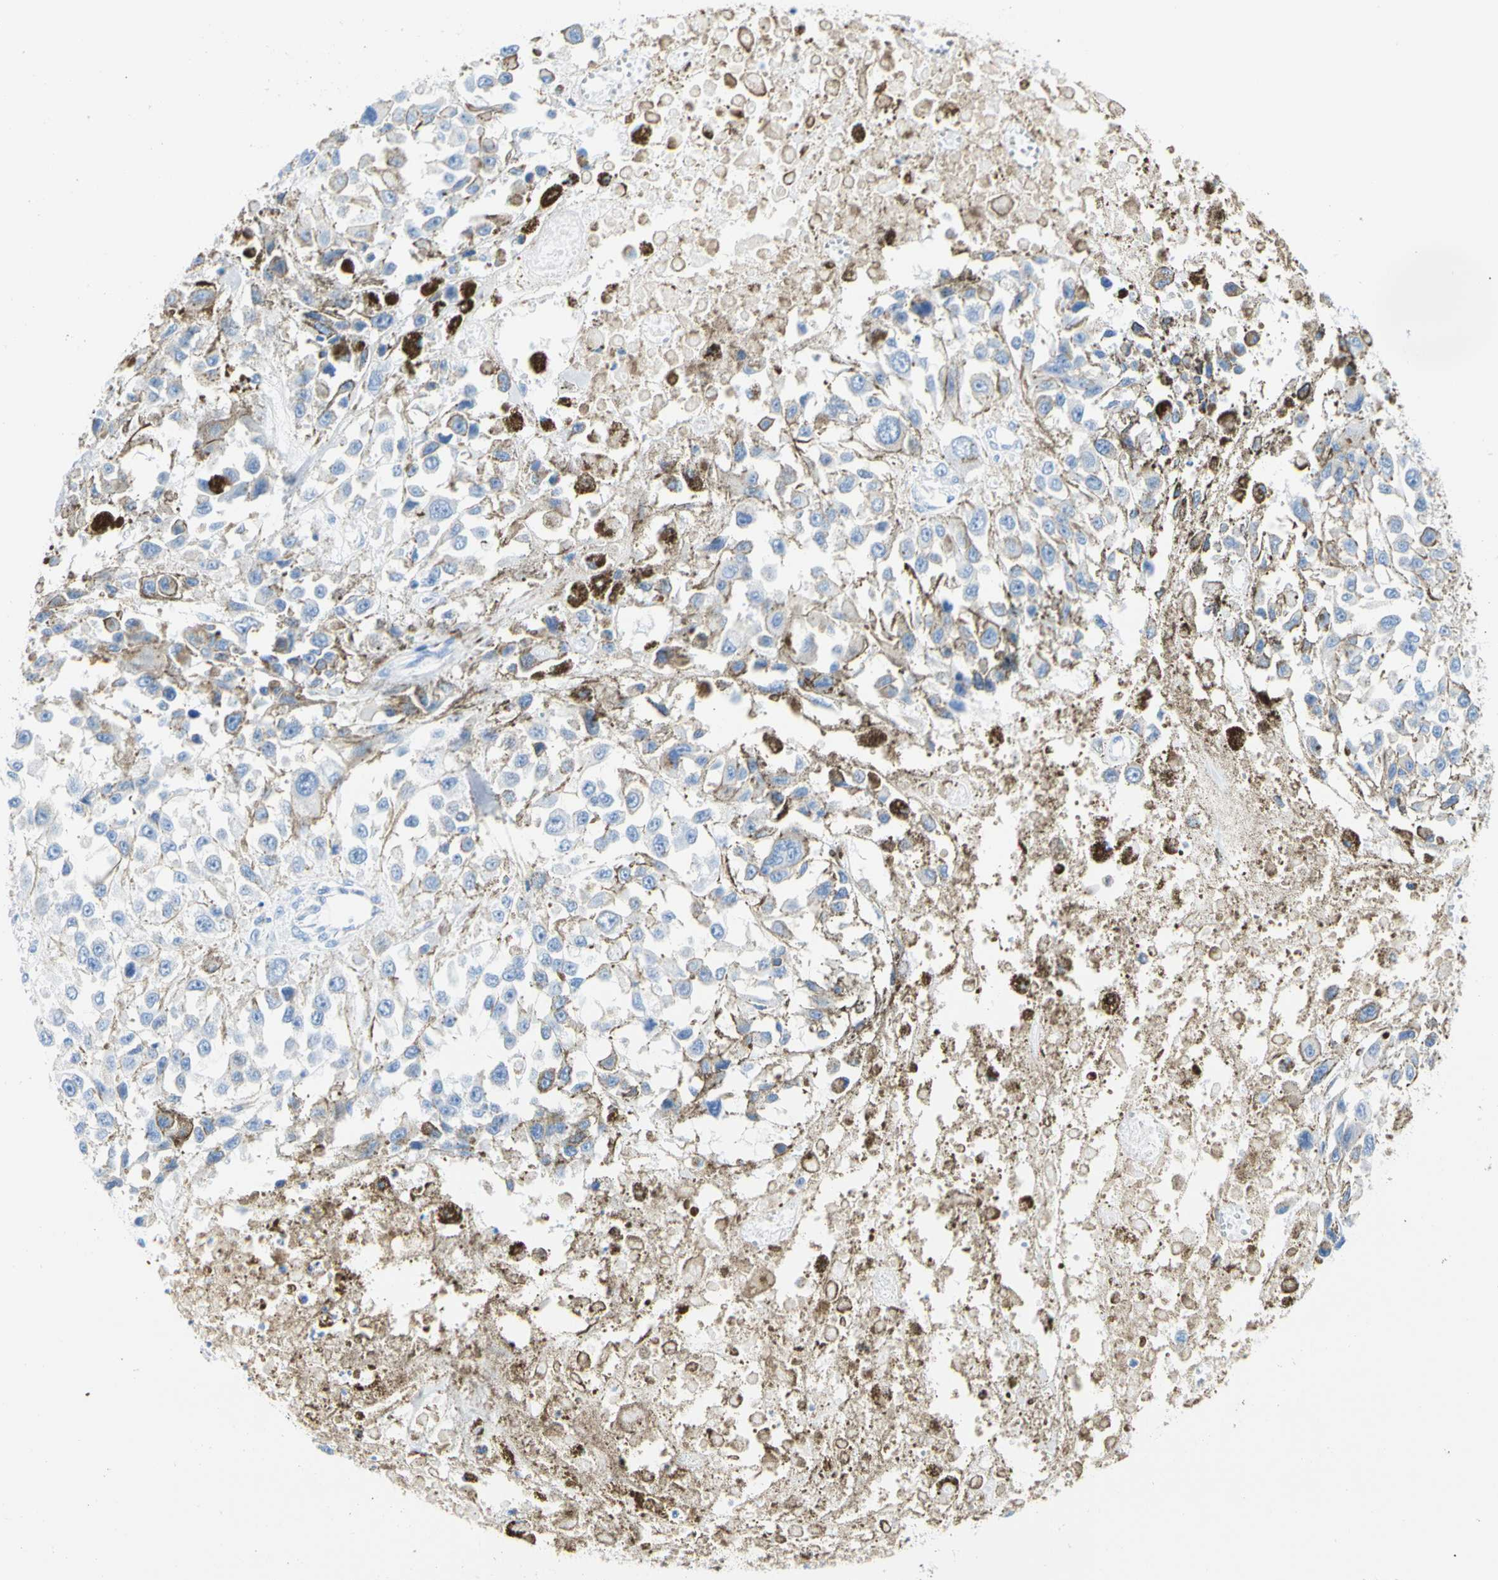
{"staining": {"intensity": "negative", "quantity": "none", "location": "none"}, "tissue": "melanoma", "cell_type": "Tumor cells", "image_type": "cancer", "snomed": [{"axis": "morphology", "description": "Malignant melanoma, Metastatic site"}, {"axis": "topography", "description": "Lymph node"}], "caption": "The immunohistochemistry (IHC) histopathology image has no significant positivity in tumor cells of malignant melanoma (metastatic site) tissue.", "gene": "CEL", "patient": {"sex": "male", "age": 59}}